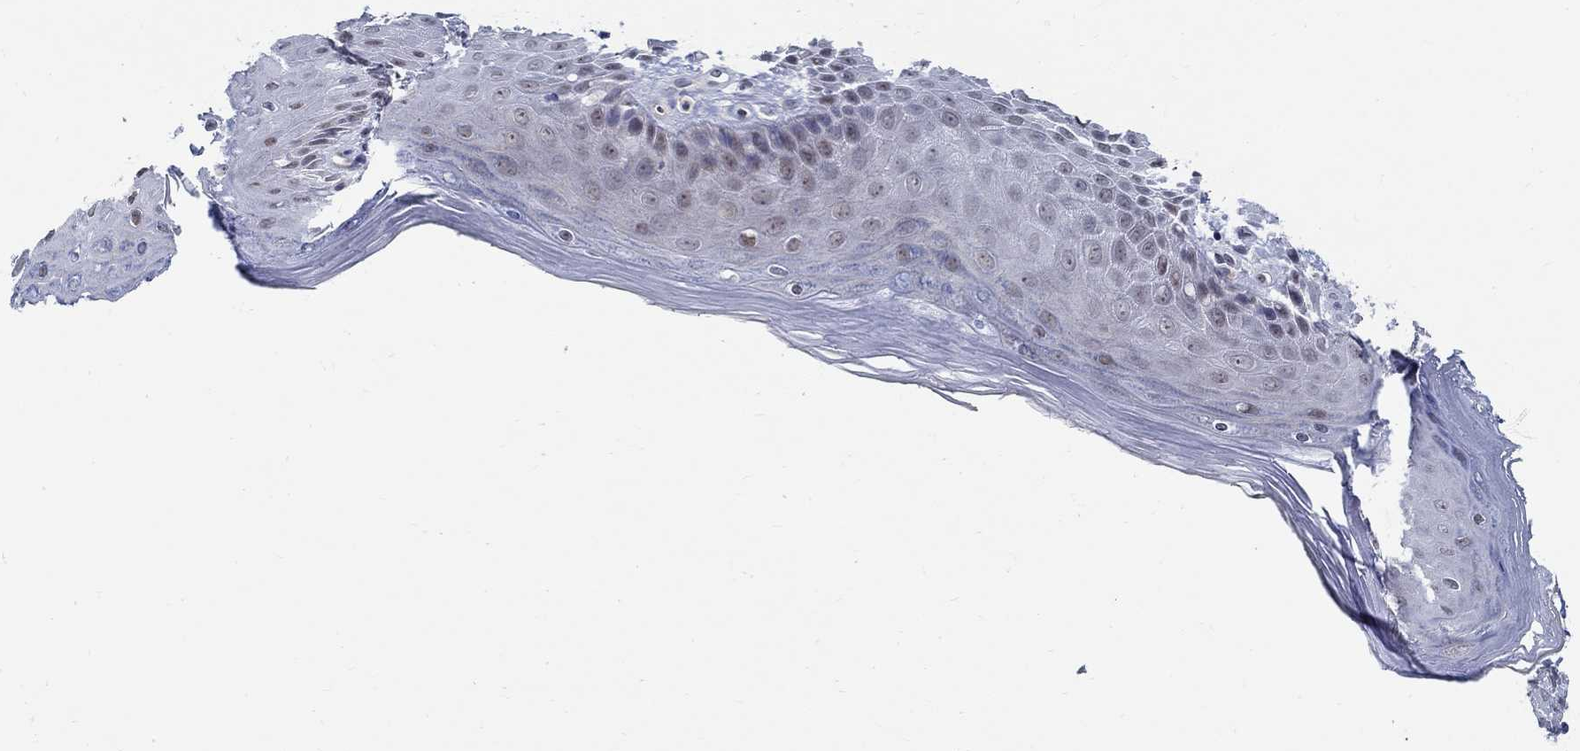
{"staining": {"intensity": "negative", "quantity": "none", "location": "none"}, "tissue": "skin", "cell_type": "Epidermal cells", "image_type": "normal", "snomed": [{"axis": "morphology", "description": "Normal tissue, NOS"}, {"axis": "topography", "description": "Anal"}], "caption": "The histopathology image shows no significant expression in epidermal cells of skin. The staining was performed using DAB (3,3'-diaminobenzidine) to visualize the protein expression in brown, while the nuclei were stained in blue with hematoxylin (Magnification: 20x).", "gene": "C16orf46", "patient": {"sex": "male", "age": 36}}